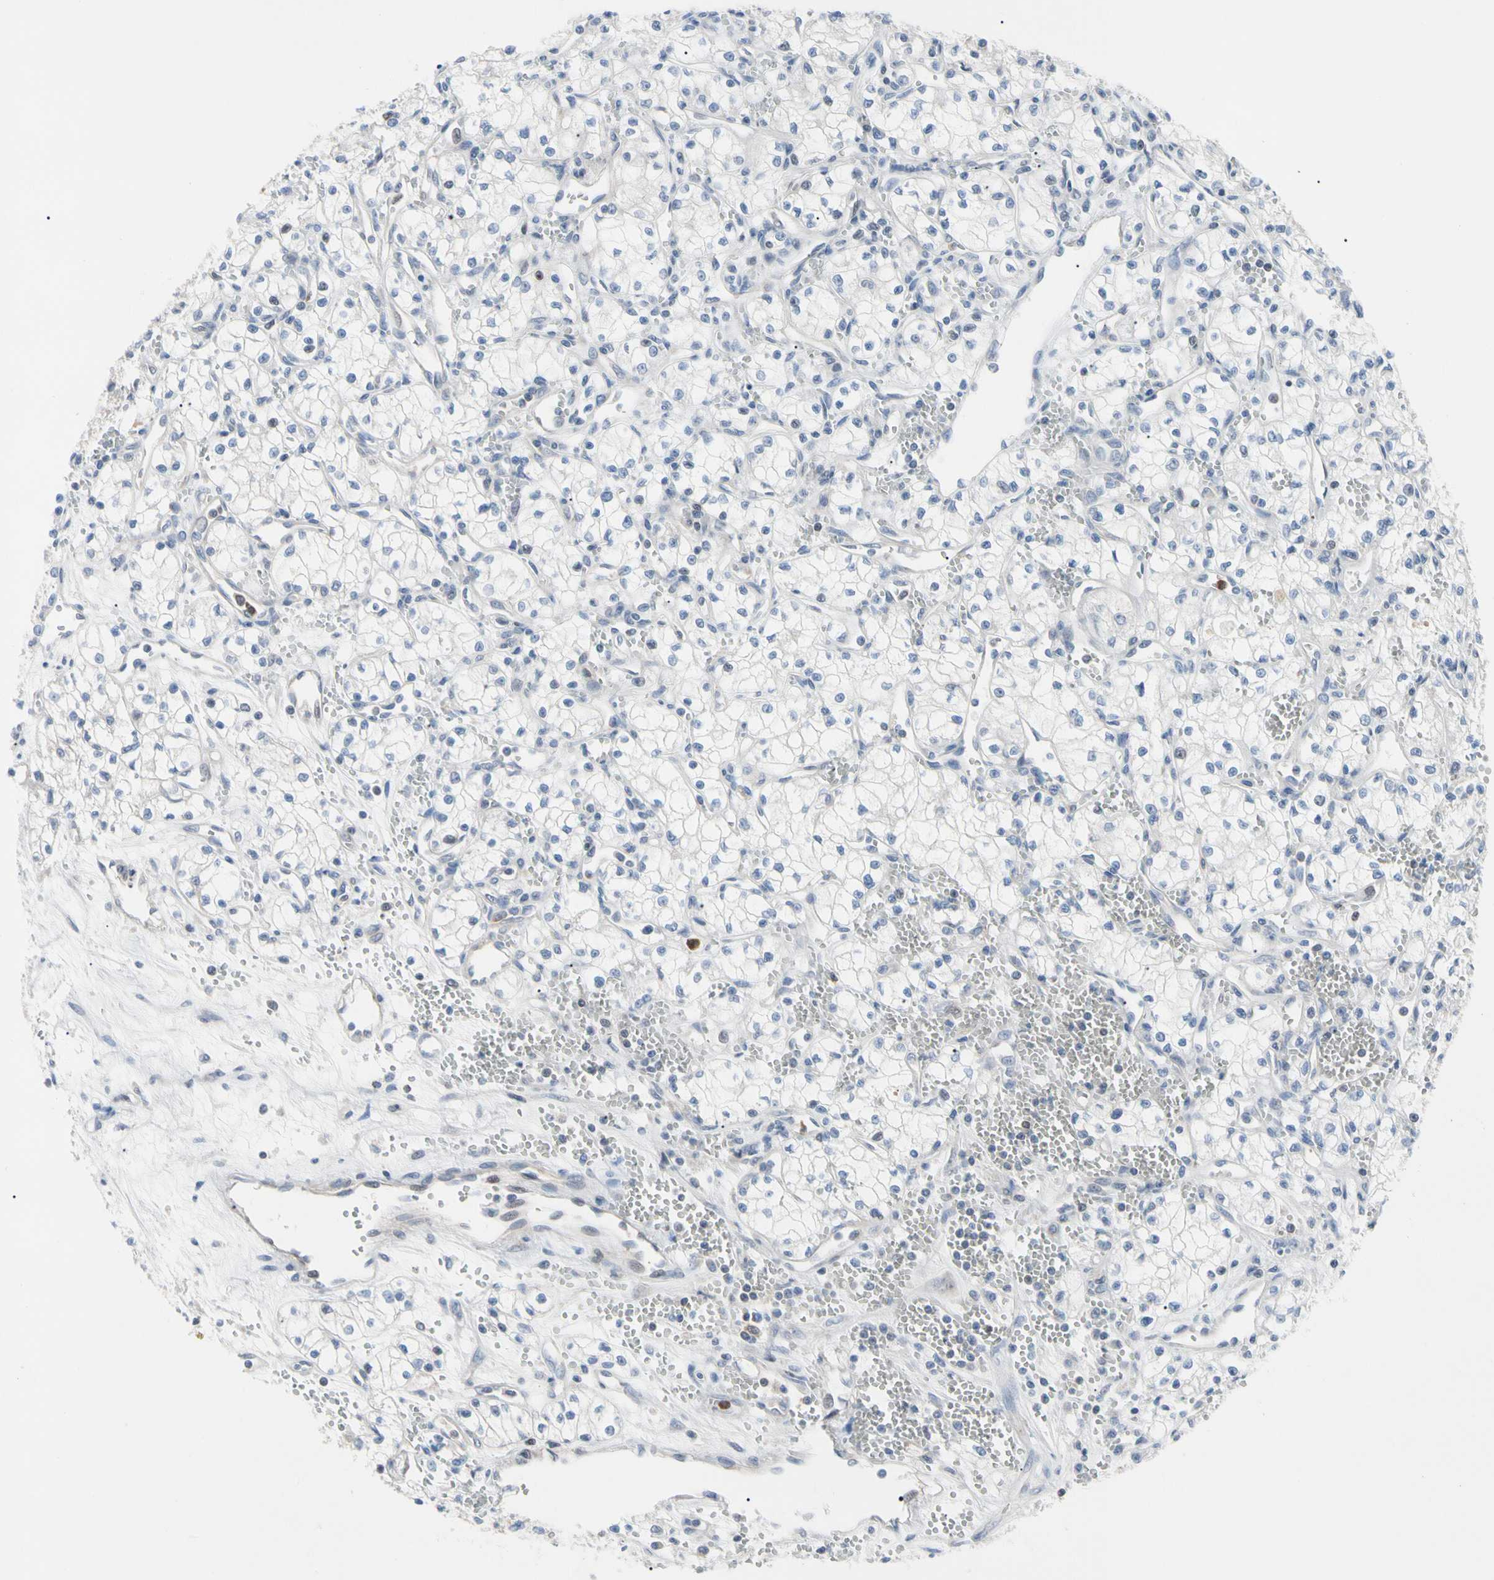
{"staining": {"intensity": "negative", "quantity": "none", "location": "none"}, "tissue": "renal cancer", "cell_type": "Tumor cells", "image_type": "cancer", "snomed": [{"axis": "morphology", "description": "Normal tissue, NOS"}, {"axis": "morphology", "description": "Adenocarcinoma, NOS"}, {"axis": "topography", "description": "Kidney"}], "caption": "IHC histopathology image of neoplastic tissue: human renal cancer (adenocarcinoma) stained with DAB (3,3'-diaminobenzidine) demonstrates no significant protein positivity in tumor cells.", "gene": "MCL1", "patient": {"sex": "male", "age": 59}}